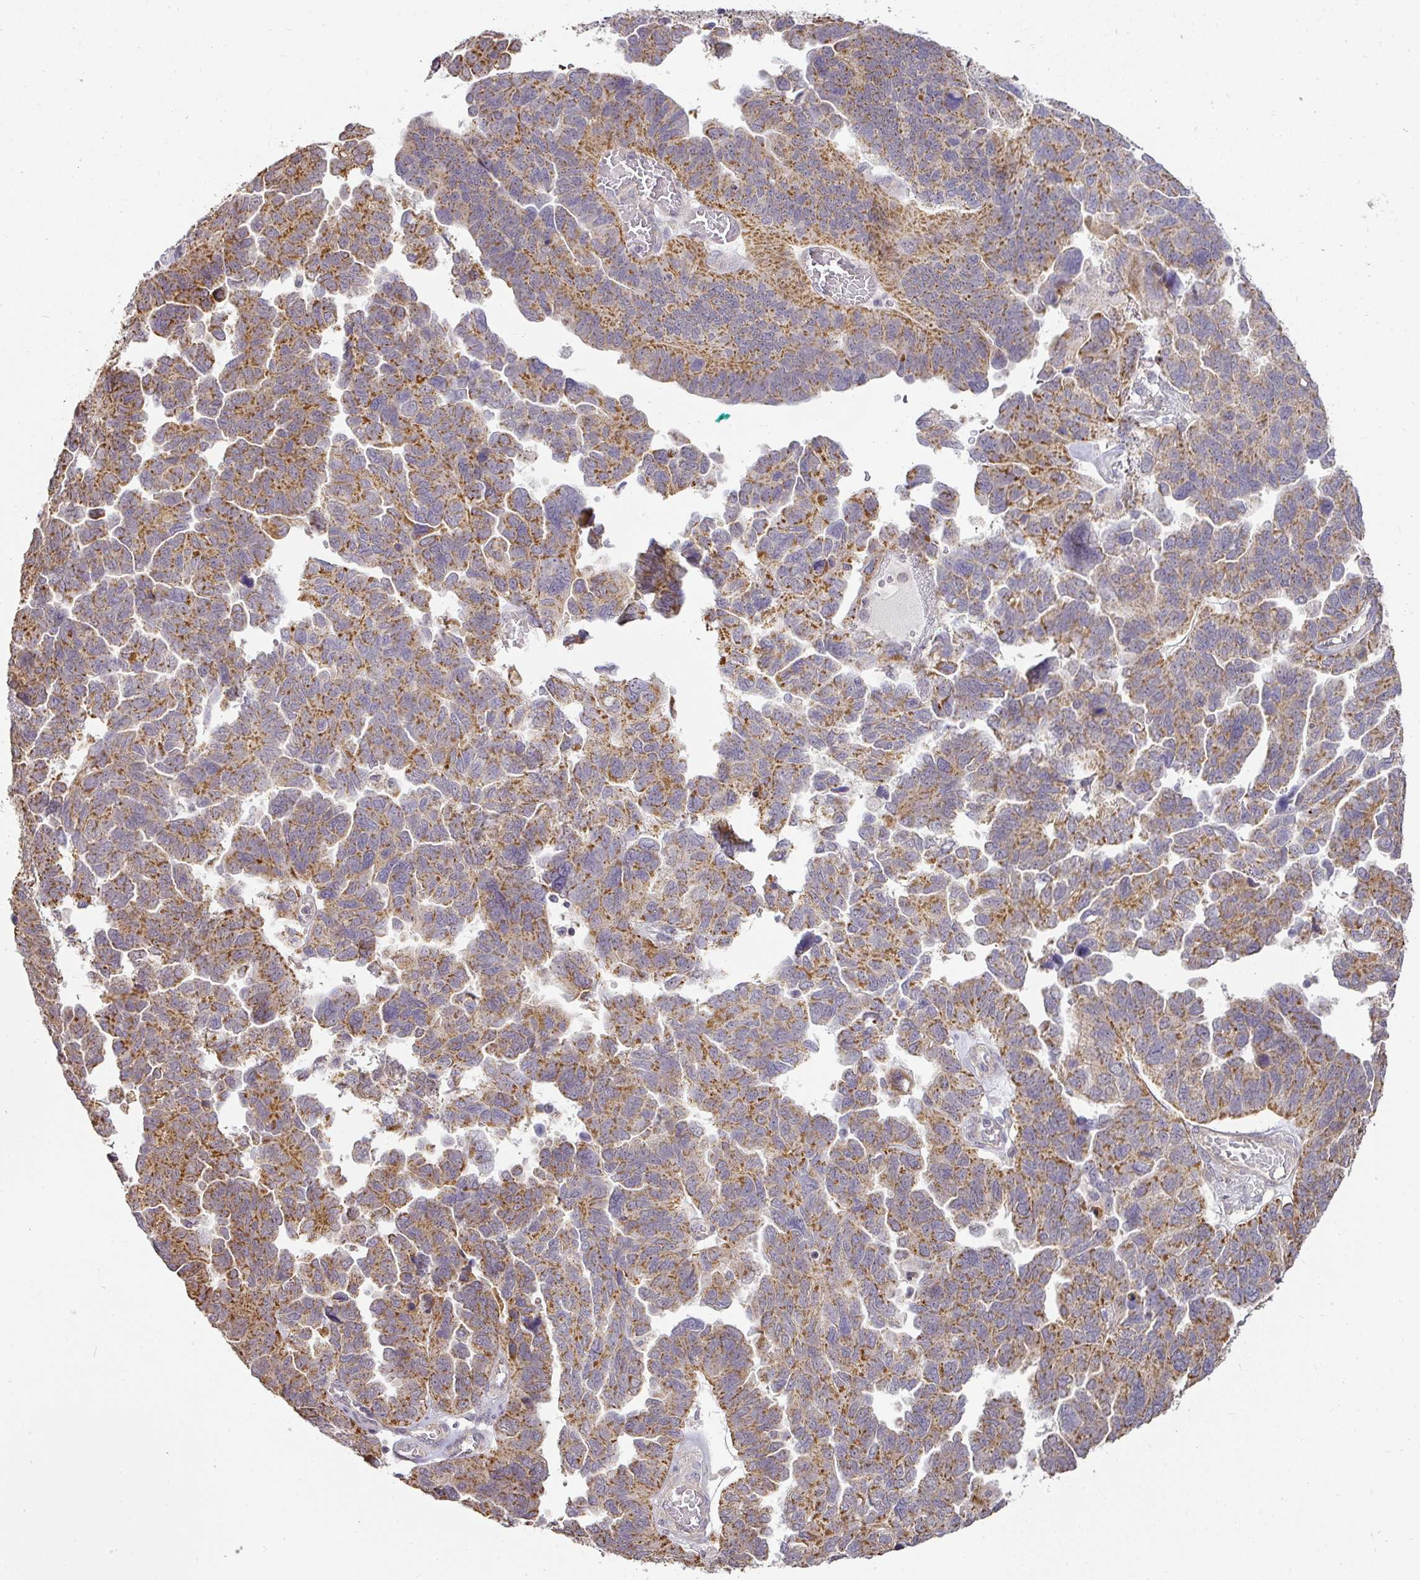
{"staining": {"intensity": "strong", "quantity": ">75%", "location": "cytoplasmic/membranous"}, "tissue": "ovarian cancer", "cell_type": "Tumor cells", "image_type": "cancer", "snomed": [{"axis": "morphology", "description": "Cystadenocarcinoma, serous, NOS"}, {"axis": "topography", "description": "Ovary"}], "caption": "This photomicrograph displays immunohistochemistry staining of human ovarian serous cystadenocarcinoma, with high strong cytoplasmic/membranous staining in approximately >75% of tumor cells.", "gene": "MYOM2", "patient": {"sex": "female", "age": 64}}